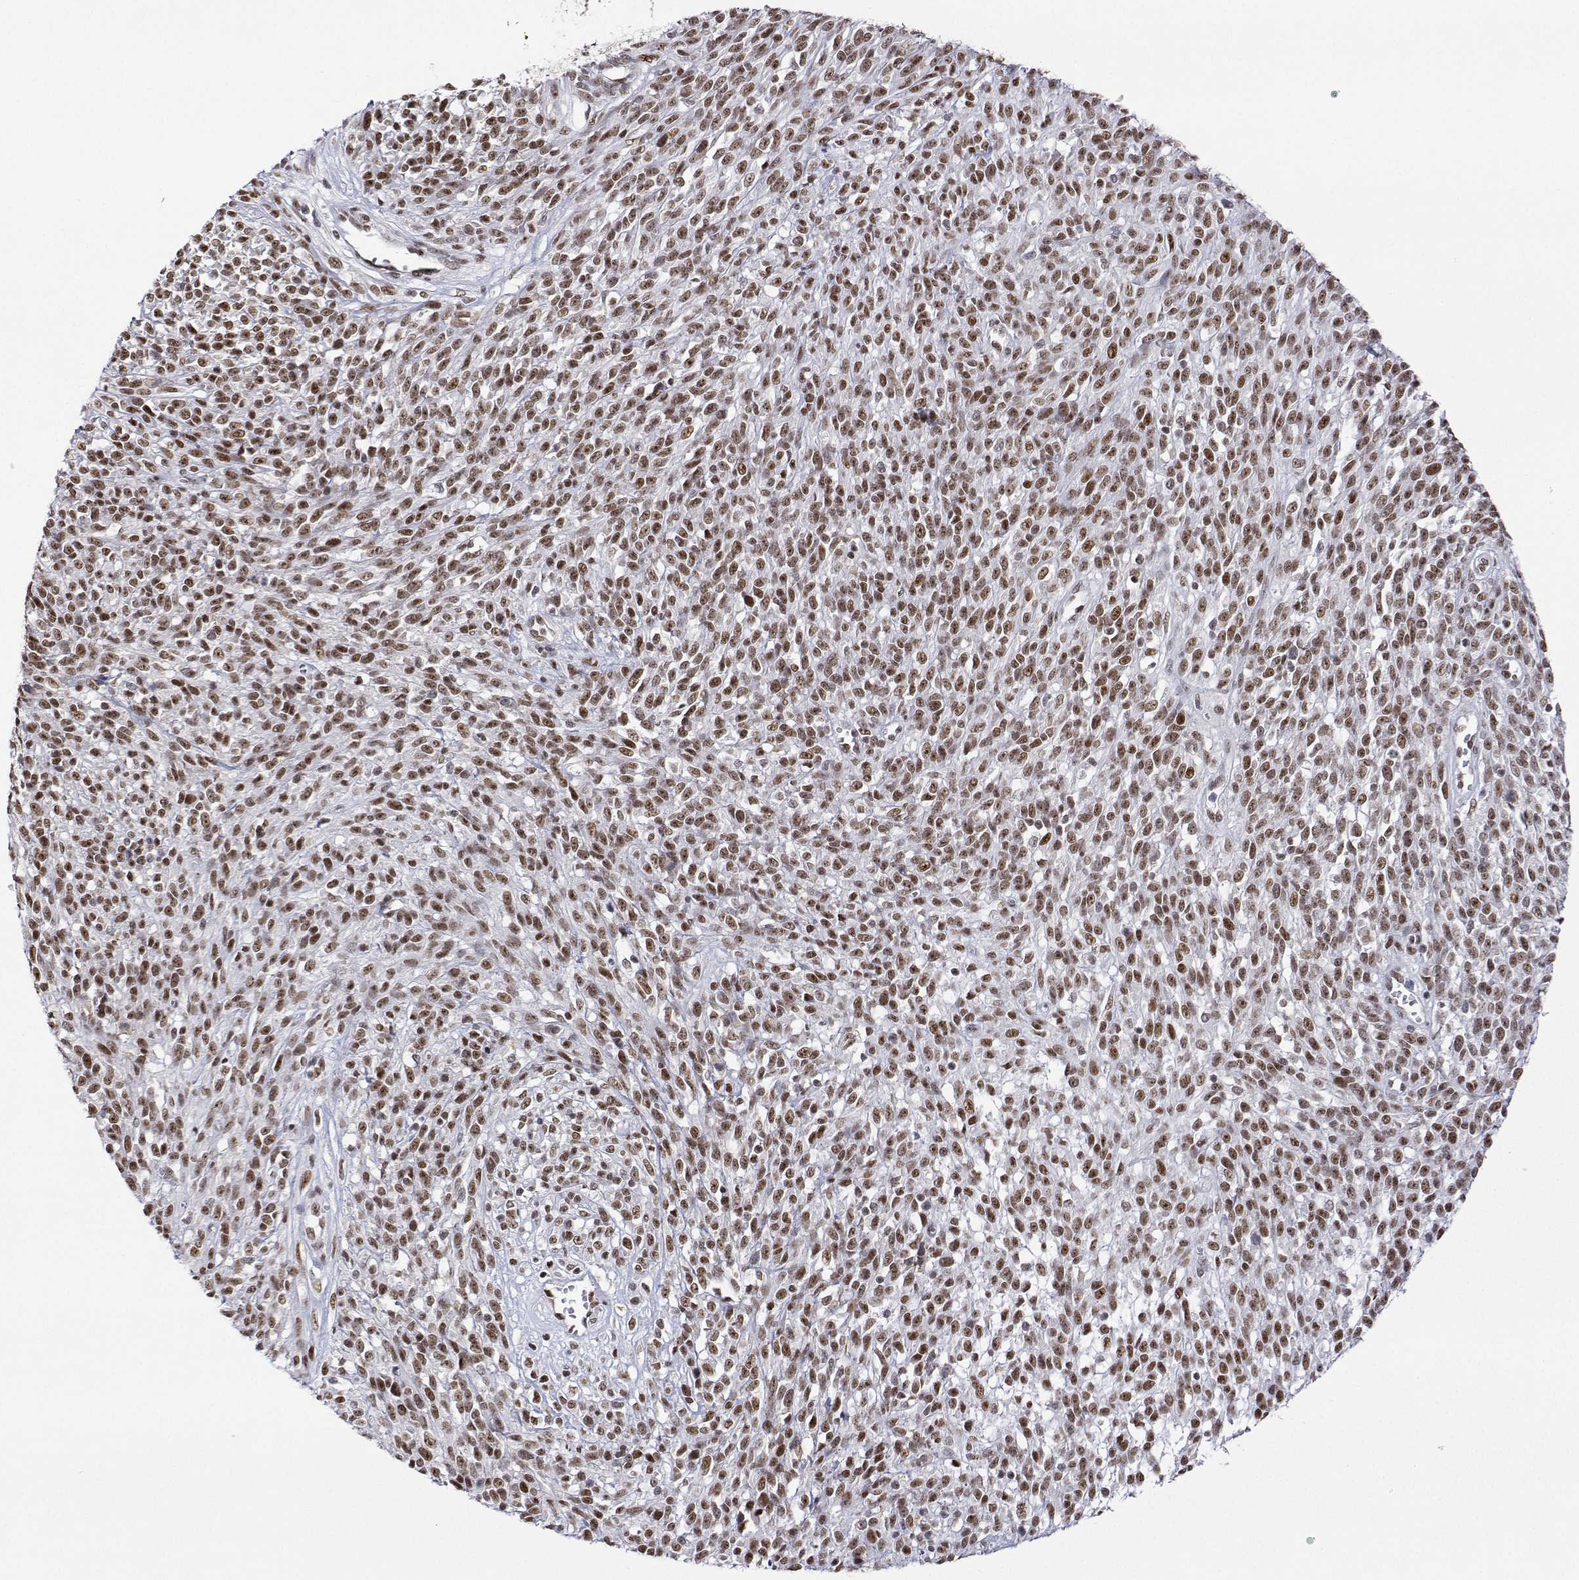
{"staining": {"intensity": "moderate", "quantity": ">75%", "location": "nuclear"}, "tissue": "melanoma", "cell_type": "Tumor cells", "image_type": "cancer", "snomed": [{"axis": "morphology", "description": "Malignant melanoma, NOS"}, {"axis": "topography", "description": "Skin"}, {"axis": "topography", "description": "Skin of trunk"}], "caption": "Moderate nuclear staining for a protein is identified in approximately >75% of tumor cells of malignant melanoma using immunohistochemistry.", "gene": "XPC", "patient": {"sex": "male", "age": 74}}